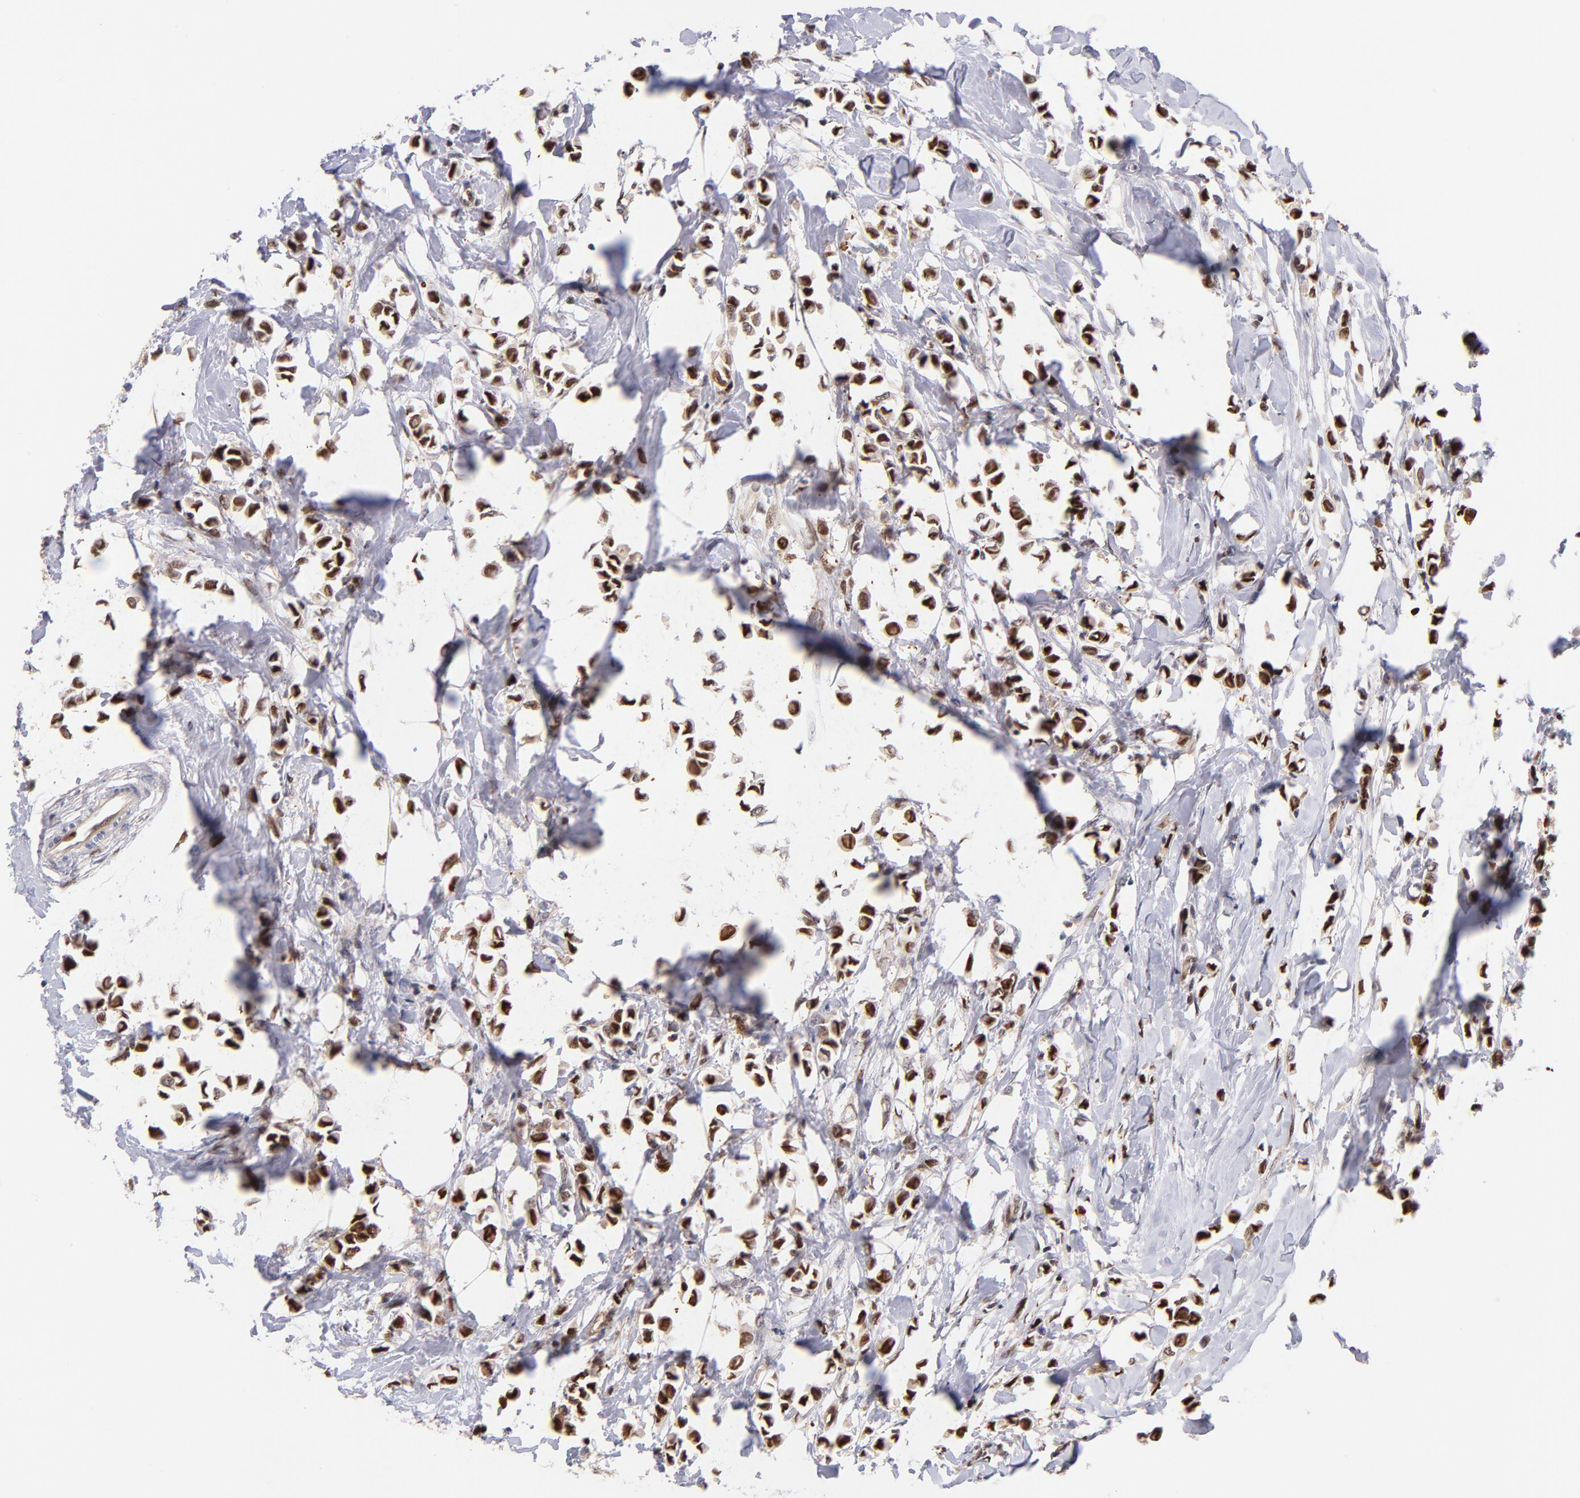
{"staining": {"intensity": "strong", "quantity": ">75%", "location": "cytoplasmic/membranous,nuclear"}, "tissue": "breast cancer", "cell_type": "Tumor cells", "image_type": "cancer", "snomed": [{"axis": "morphology", "description": "Lobular carcinoma"}, {"axis": "topography", "description": "Breast"}], "caption": "Lobular carcinoma (breast) was stained to show a protein in brown. There is high levels of strong cytoplasmic/membranous and nuclear staining in about >75% of tumor cells.", "gene": "YWHAB", "patient": {"sex": "female", "age": 51}}